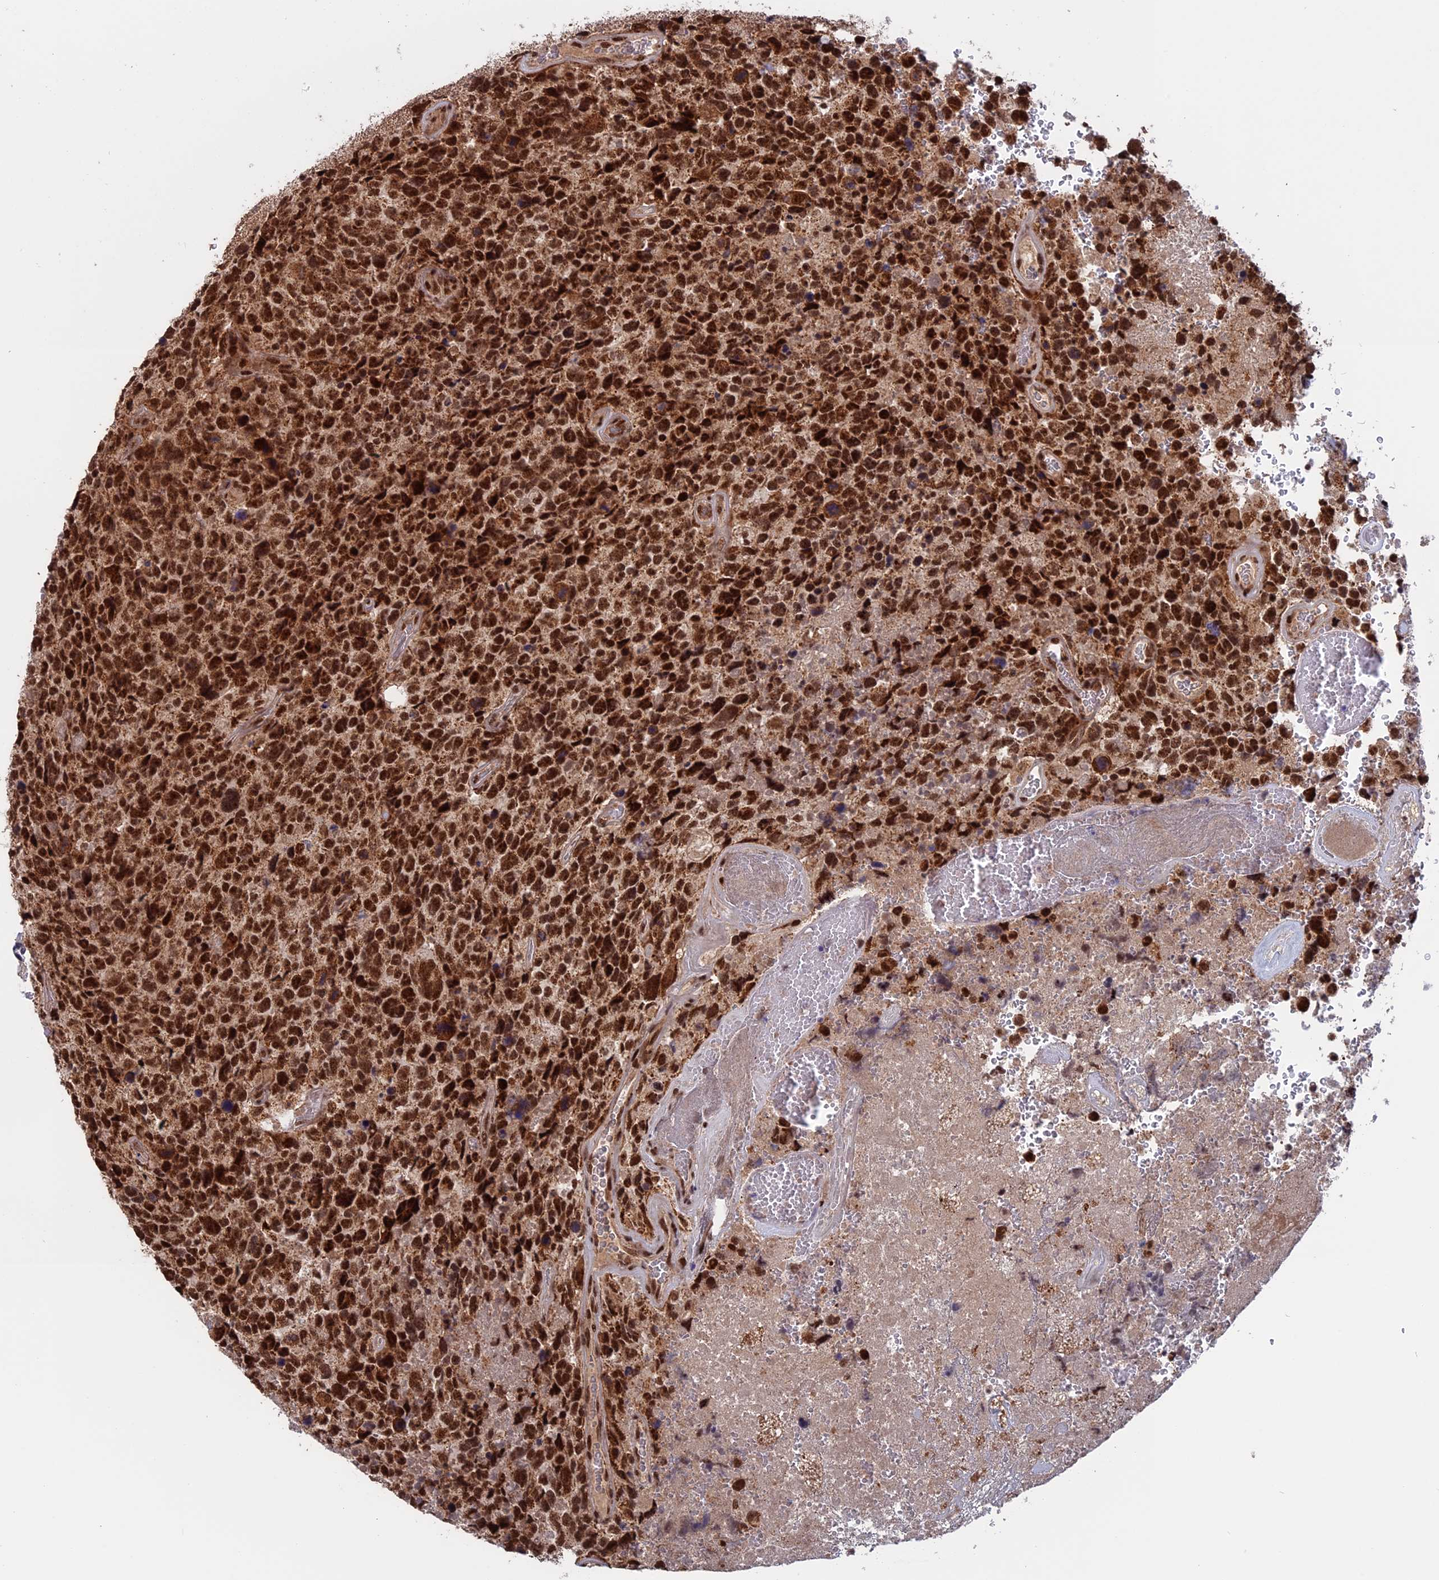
{"staining": {"intensity": "strong", "quantity": ">75%", "location": "nuclear"}, "tissue": "glioma", "cell_type": "Tumor cells", "image_type": "cancer", "snomed": [{"axis": "morphology", "description": "Glioma, malignant, High grade"}, {"axis": "topography", "description": "Brain"}], "caption": "Immunohistochemistry histopathology image of neoplastic tissue: glioma stained using immunohistochemistry (IHC) exhibits high levels of strong protein expression localized specifically in the nuclear of tumor cells, appearing as a nuclear brown color.", "gene": "CACTIN", "patient": {"sex": "male", "age": 69}}